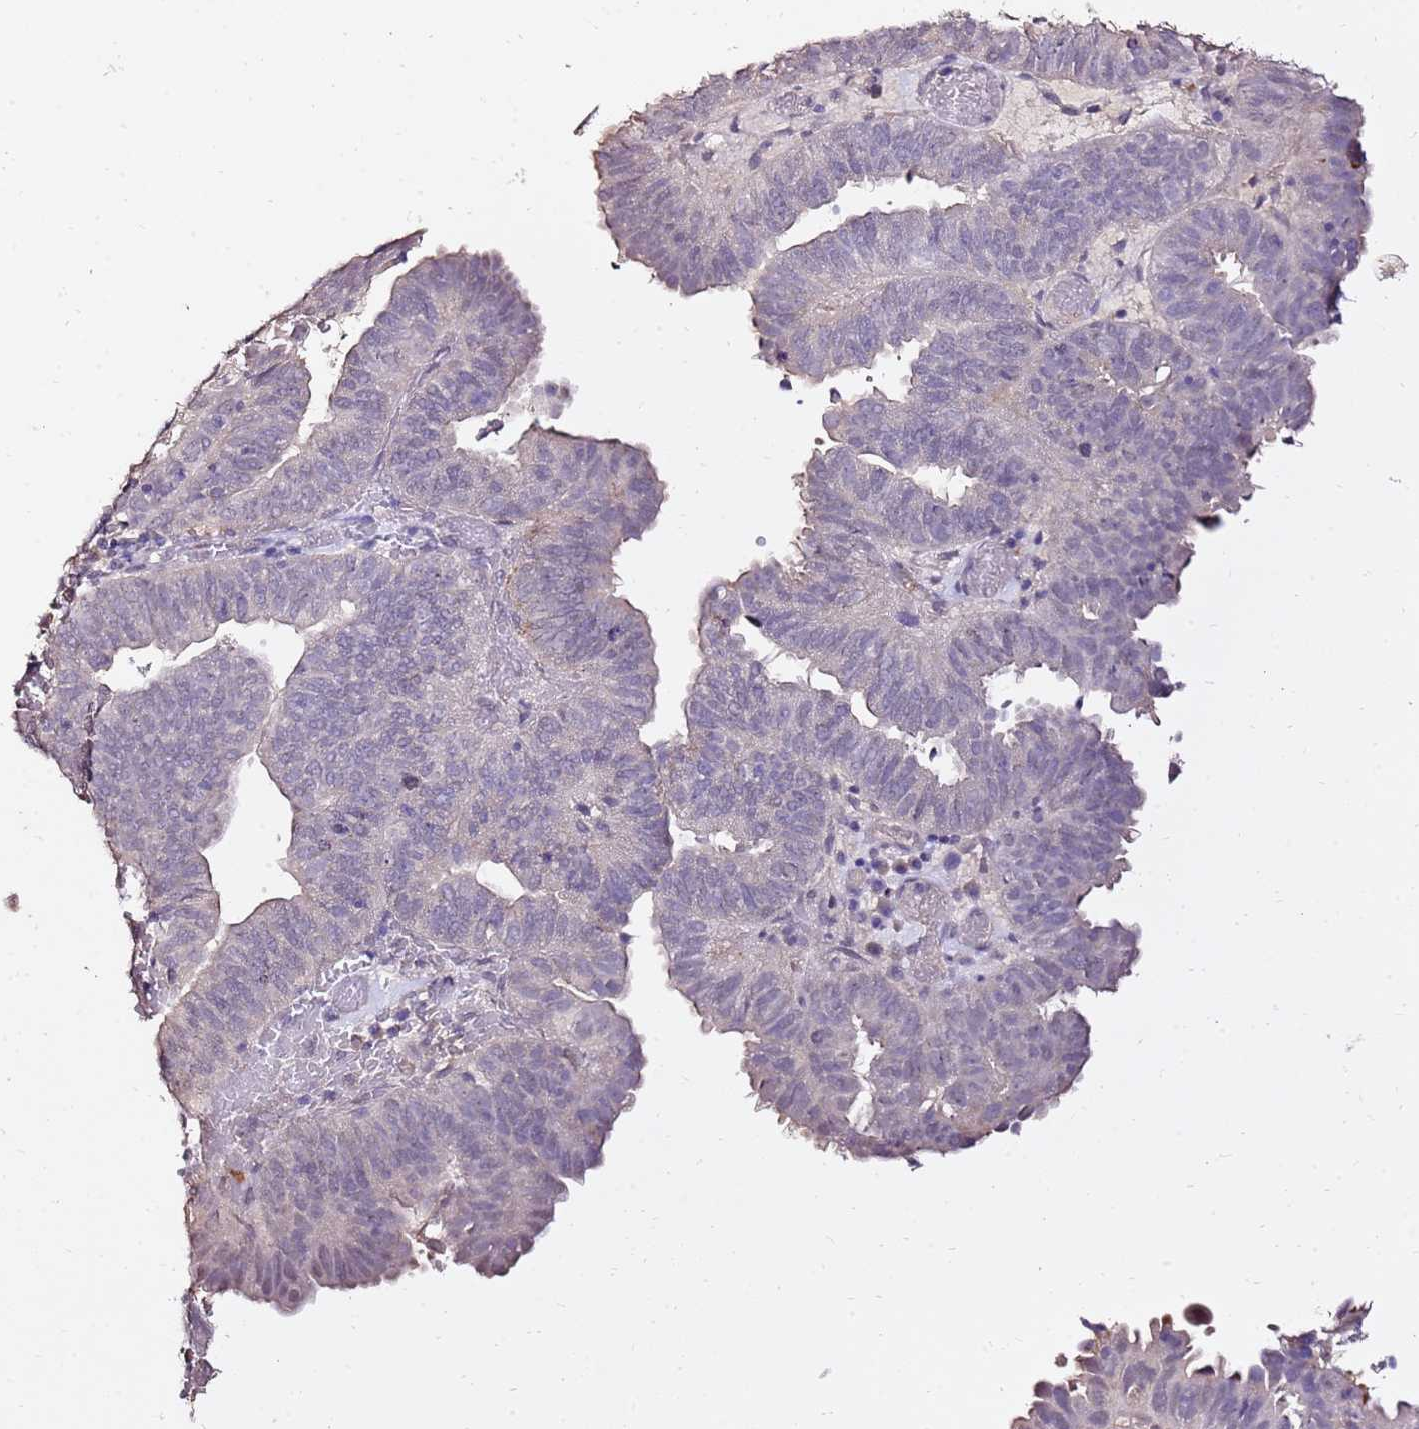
{"staining": {"intensity": "negative", "quantity": "none", "location": "none"}, "tissue": "endometrial cancer", "cell_type": "Tumor cells", "image_type": "cancer", "snomed": [{"axis": "morphology", "description": "Adenocarcinoma, NOS"}, {"axis": "topography", "description": "Uterus"}], "caption": "Immunohistochemical staining of endometrial cancer displays no significant staining in tumor cells. (Stains: DAB immunohistochemistry (IHC) with hematoxylin counter stain, Microscopy: brightfield microscopy at high magnification).", "gene": "ART5", "patient": {"sex": "female", "age": 77}}